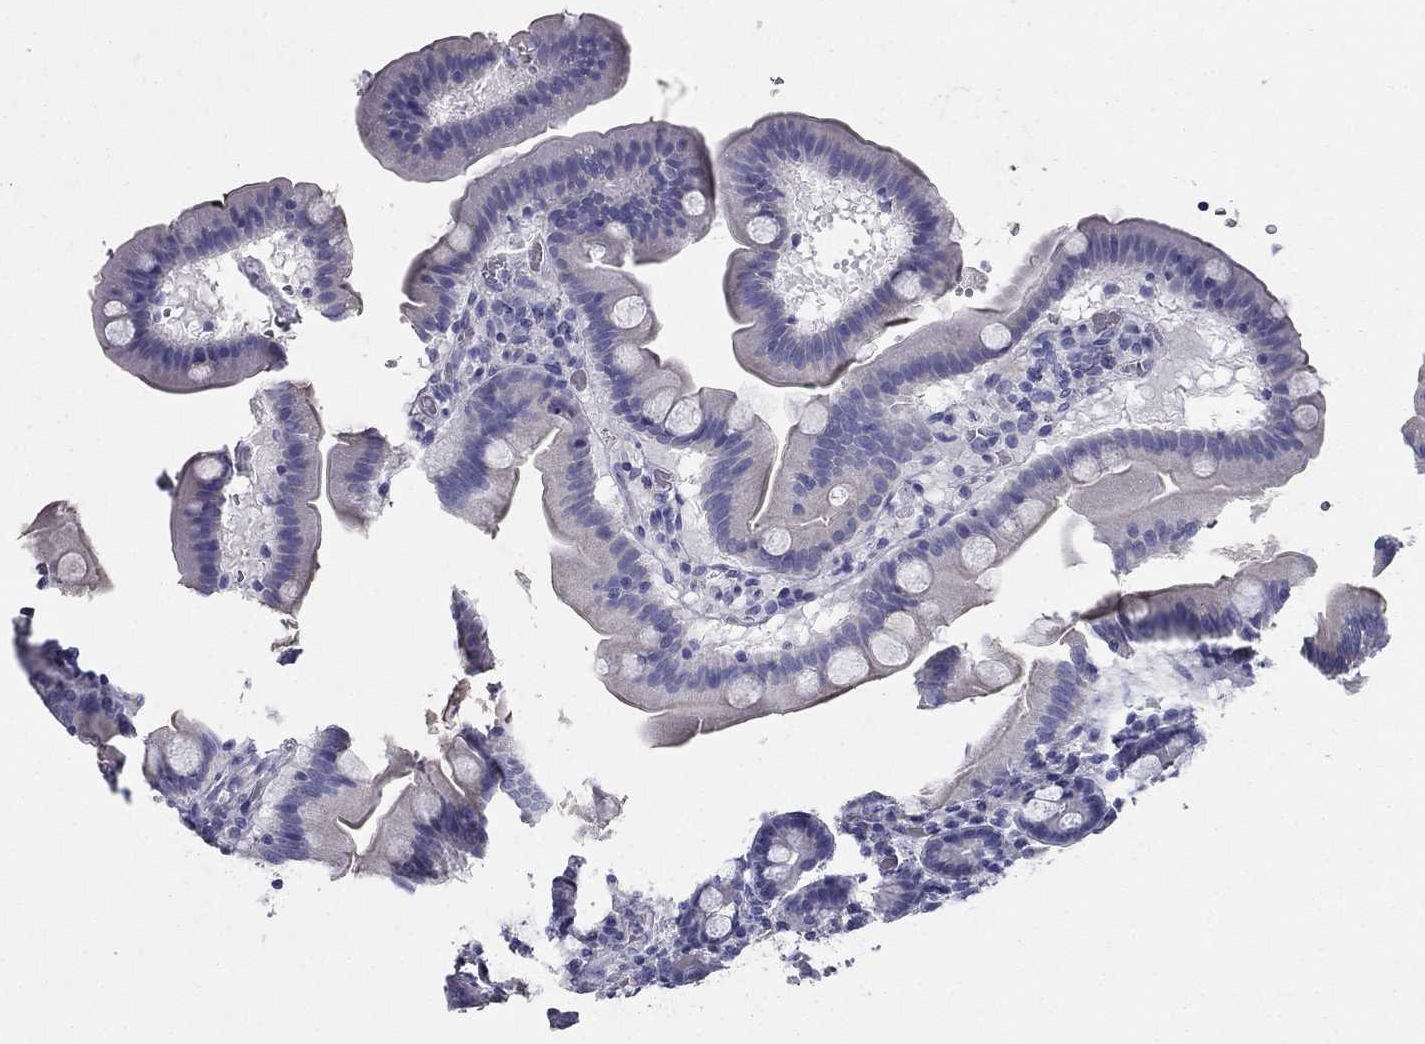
{"staining": {"intensity": "negative", "quantity": "none", "location": "none"}, "tissue": "duodenum", "cell_type": "Glandular cells", "image_type": "normal", "snomed": [{"axis": "morphology", "description": "Normal tissue, NOS"}, {"axis": "topography", "description": "Duodenum"}], "caption": "Immunohistochemical staining of unremarkable human duodenum shows no significant staining in glandular cells. (DAB IHC, high magnification).", "gene": "CPLX4", "patient": {"sex": "male", "age": 59}}